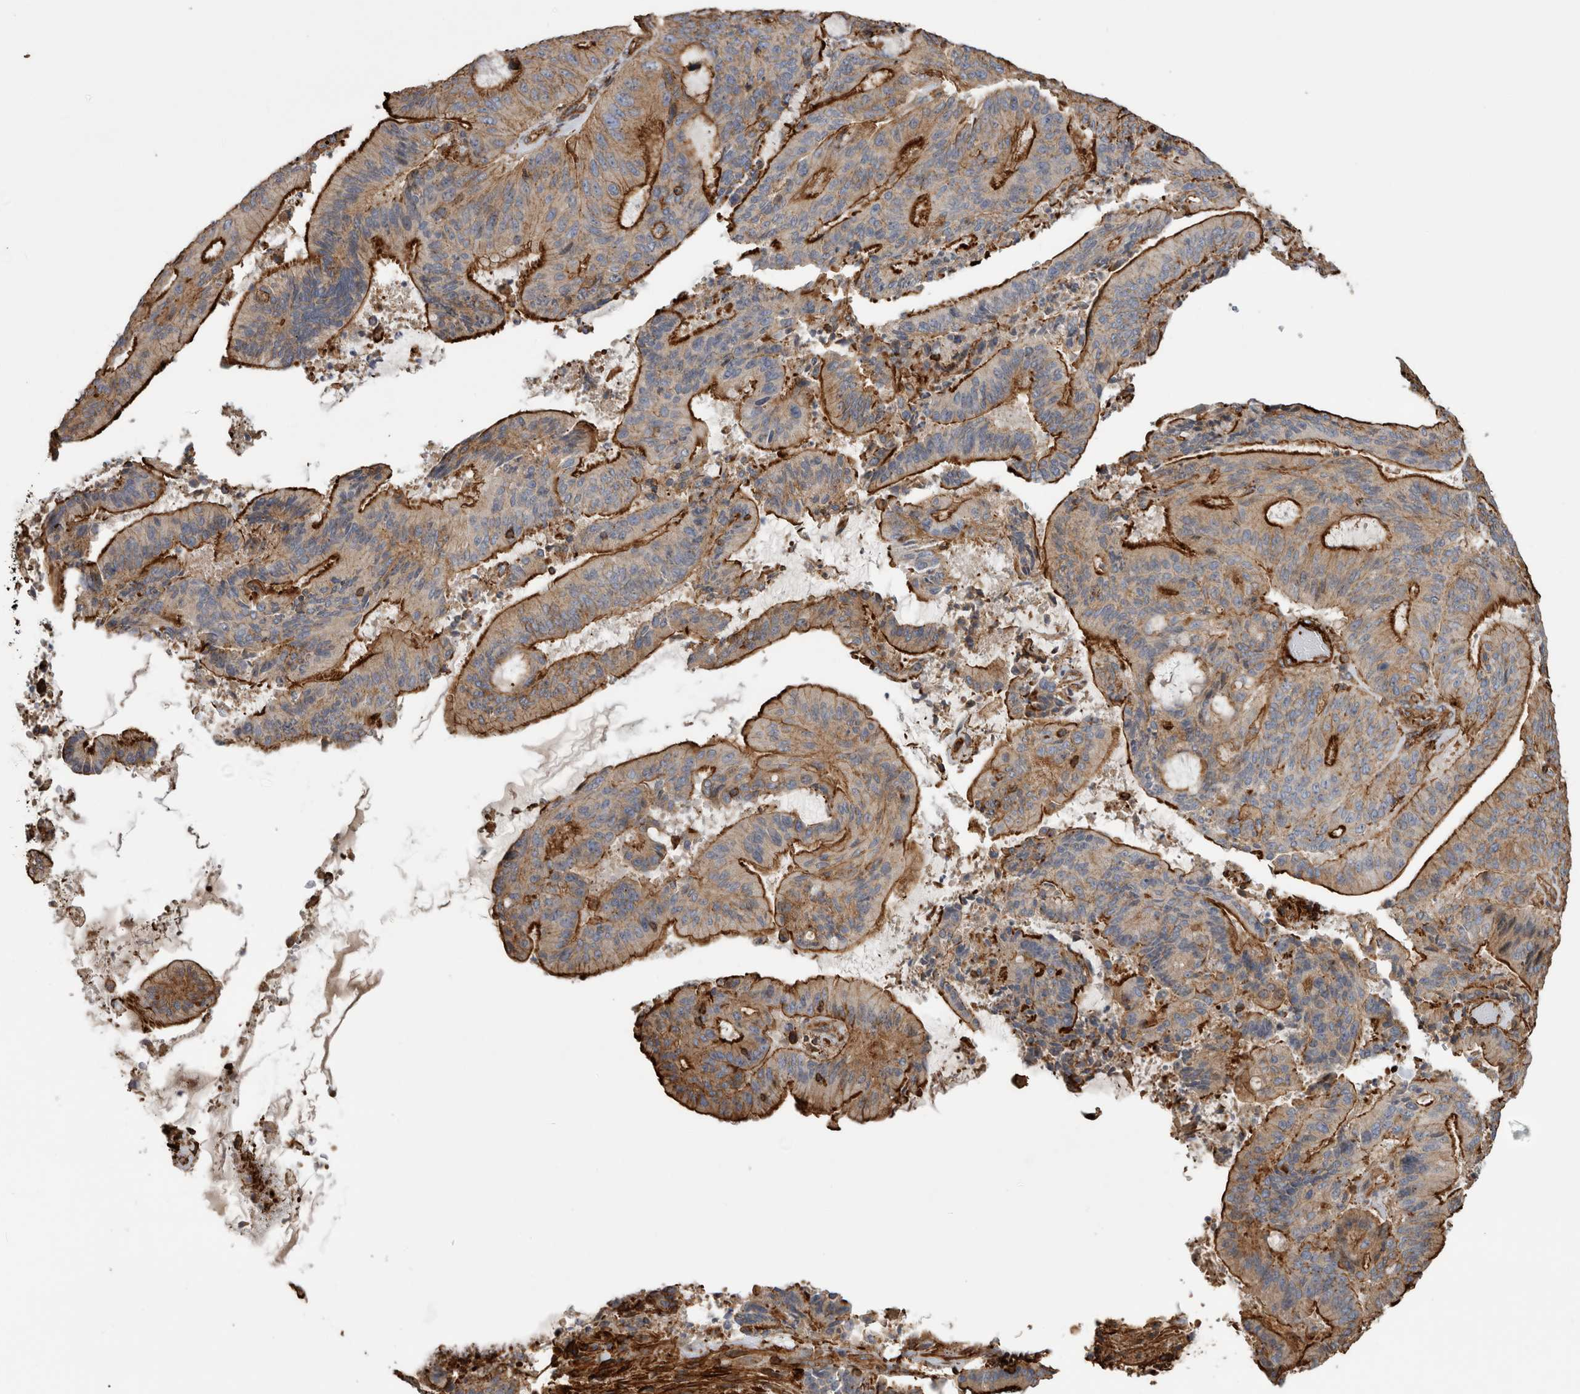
{"staining": {"intensity": "strong", "quantity": ">75%", "location": "cytoplasmic/membranous"}, "tissue": "liver cancer", "cell_type": "Tumor cells", "image_type": "cancer", "snomed": [{"axis": "morphology", "description": "Normal tissue, NOS"}, {"axis": "morphology", "description": "Cholangiocarcinoma"}, {"axis": "topography", "description": "Liver"}, {"axis": "topography", "description": "Peripheral nerve tissue"}], "caption": "Tumor cells demonstrate high levels of strong cytoplasmic/membranous positivity in about >75% of cells in human liver cholangiocarcinoma.", "gene": "GPER1", "patient": {"sex": "female", "age": 73}}